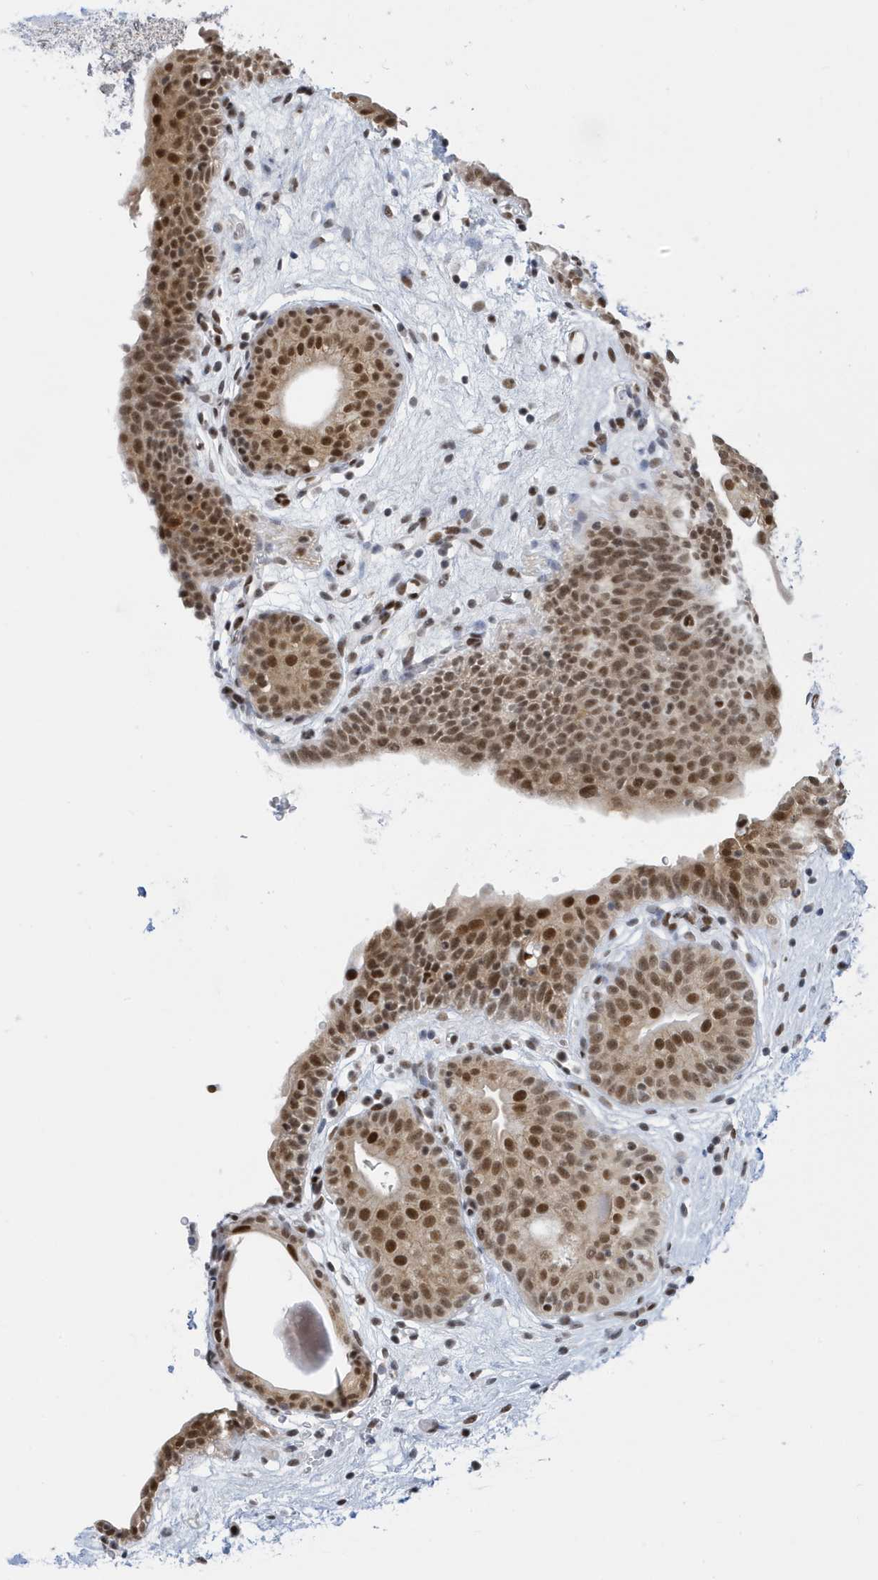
{"staining": {"intensity": "moderate", "quantity": ">75%", "location": "nuclear"}, "tissue": "urinary bladder", "cell_type": "Urothelial cells", "image_type": "normal", "snomed": [{"axis": "morphology", "description": "Normal tissue, NOS"}, {"axis": "topography", "description": "Urinary bladder"}], "caption": "Moderate nuclear protein expression is identified in approximately >75% of urothelial cells in urinary bladder. The staining was performed using DAB to visualize the protein expression in brown, while the nuclei were stained in blue with hematoxylin (Magnification: 20x).", "gene": "PCYT1A", "patient": {"sex": "male", "age": 83}}